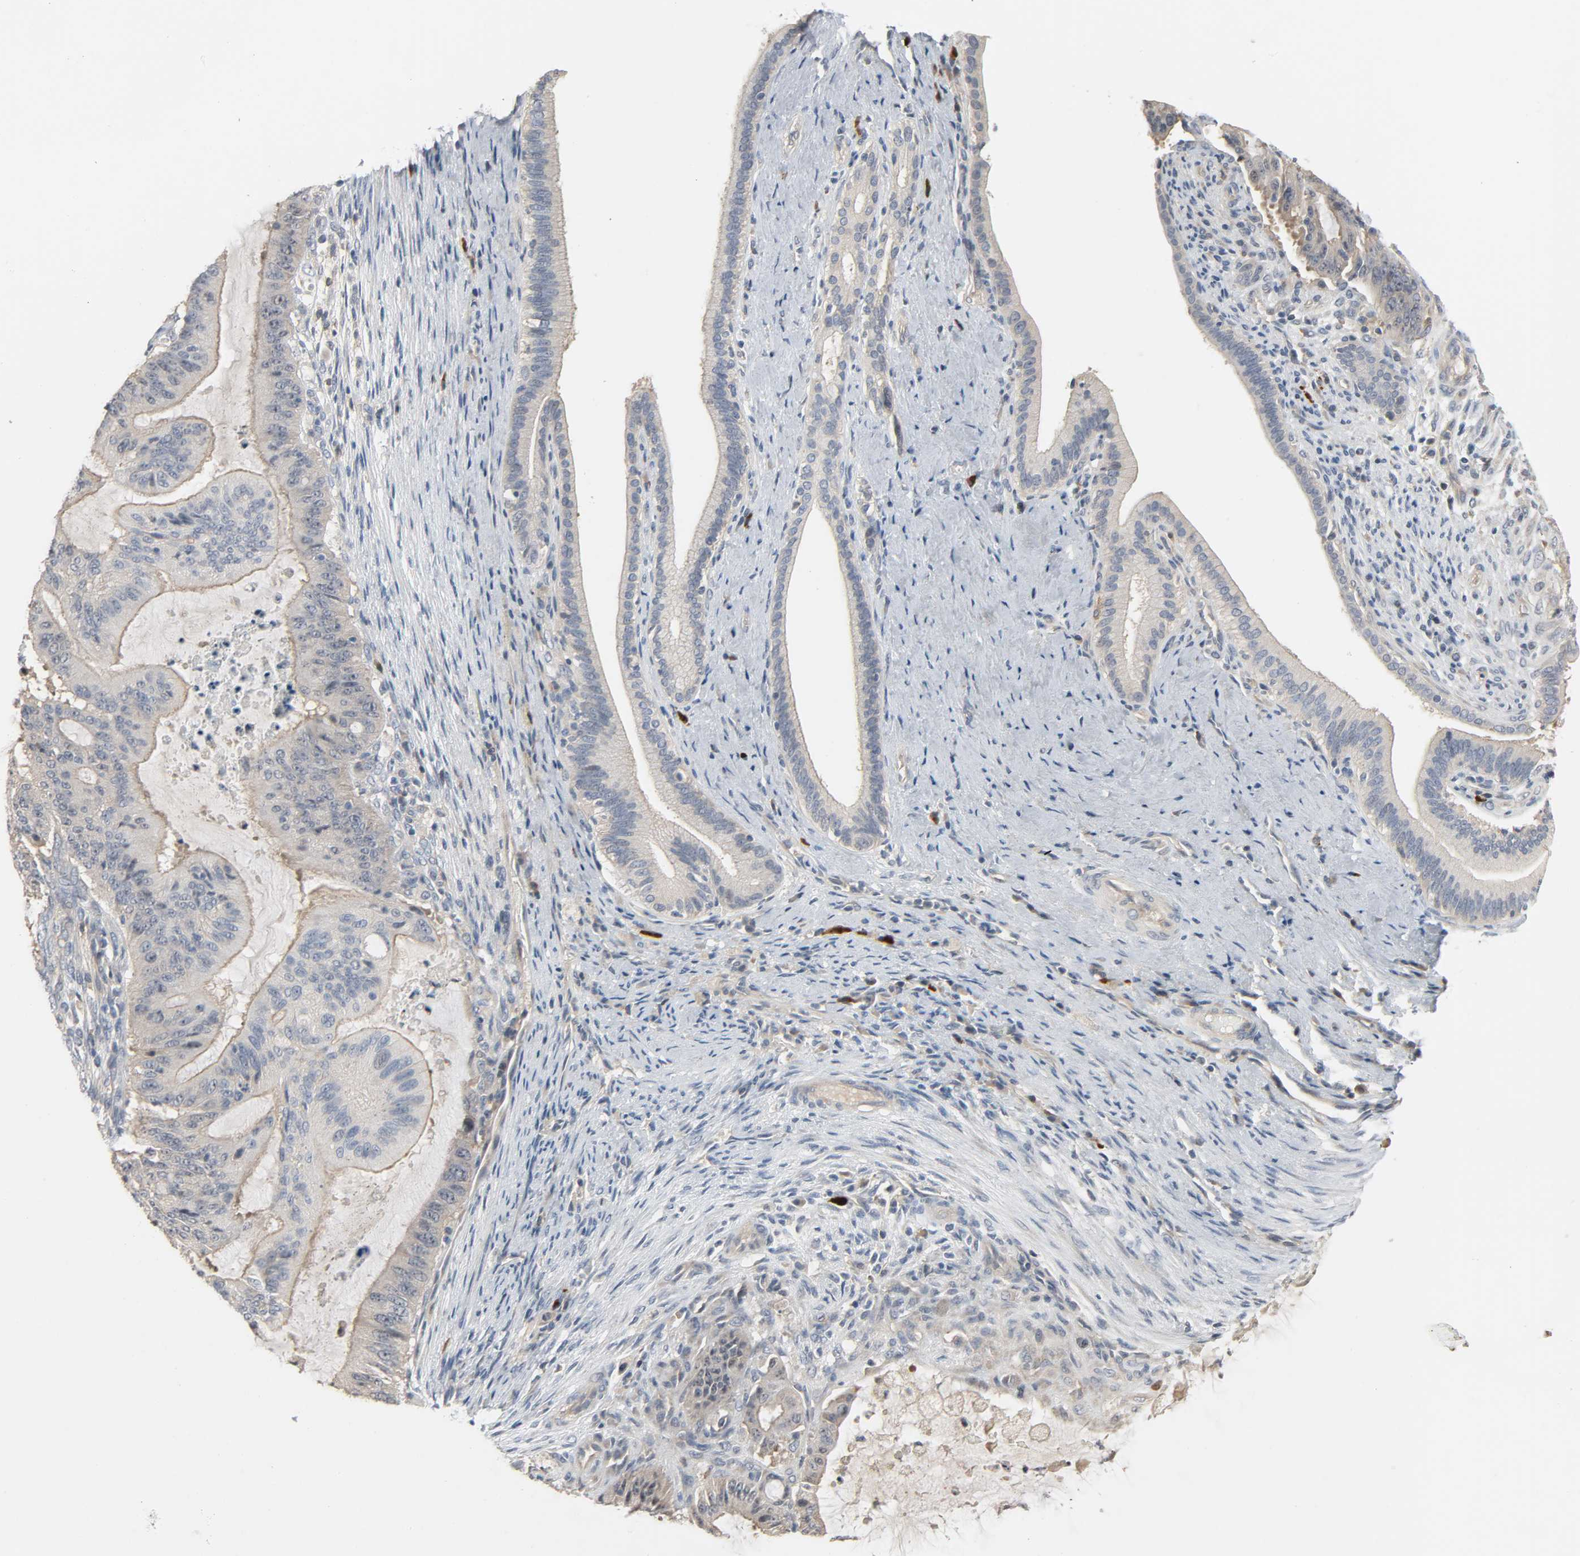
{"staining": {"intensity": "weak", "quantity": "25%-75%", "location": "cytoplasmic/membranous"}, "tissue": "liver cancer", "cell_type": "Tumor cells", "image_type": "cancer", "snomed": [{"axis": "morphology", "description": "Cholangiocarcinoma"}, {"axis": "topography", "description": "Liver"}], "caption": "The image reveals a brown stain indicating the presence of a protein in the cytoplasmic/membranous of tumor cells in liver cancer.", "gene": "CD4", "patient": {"sex": "female", "age": 73}}